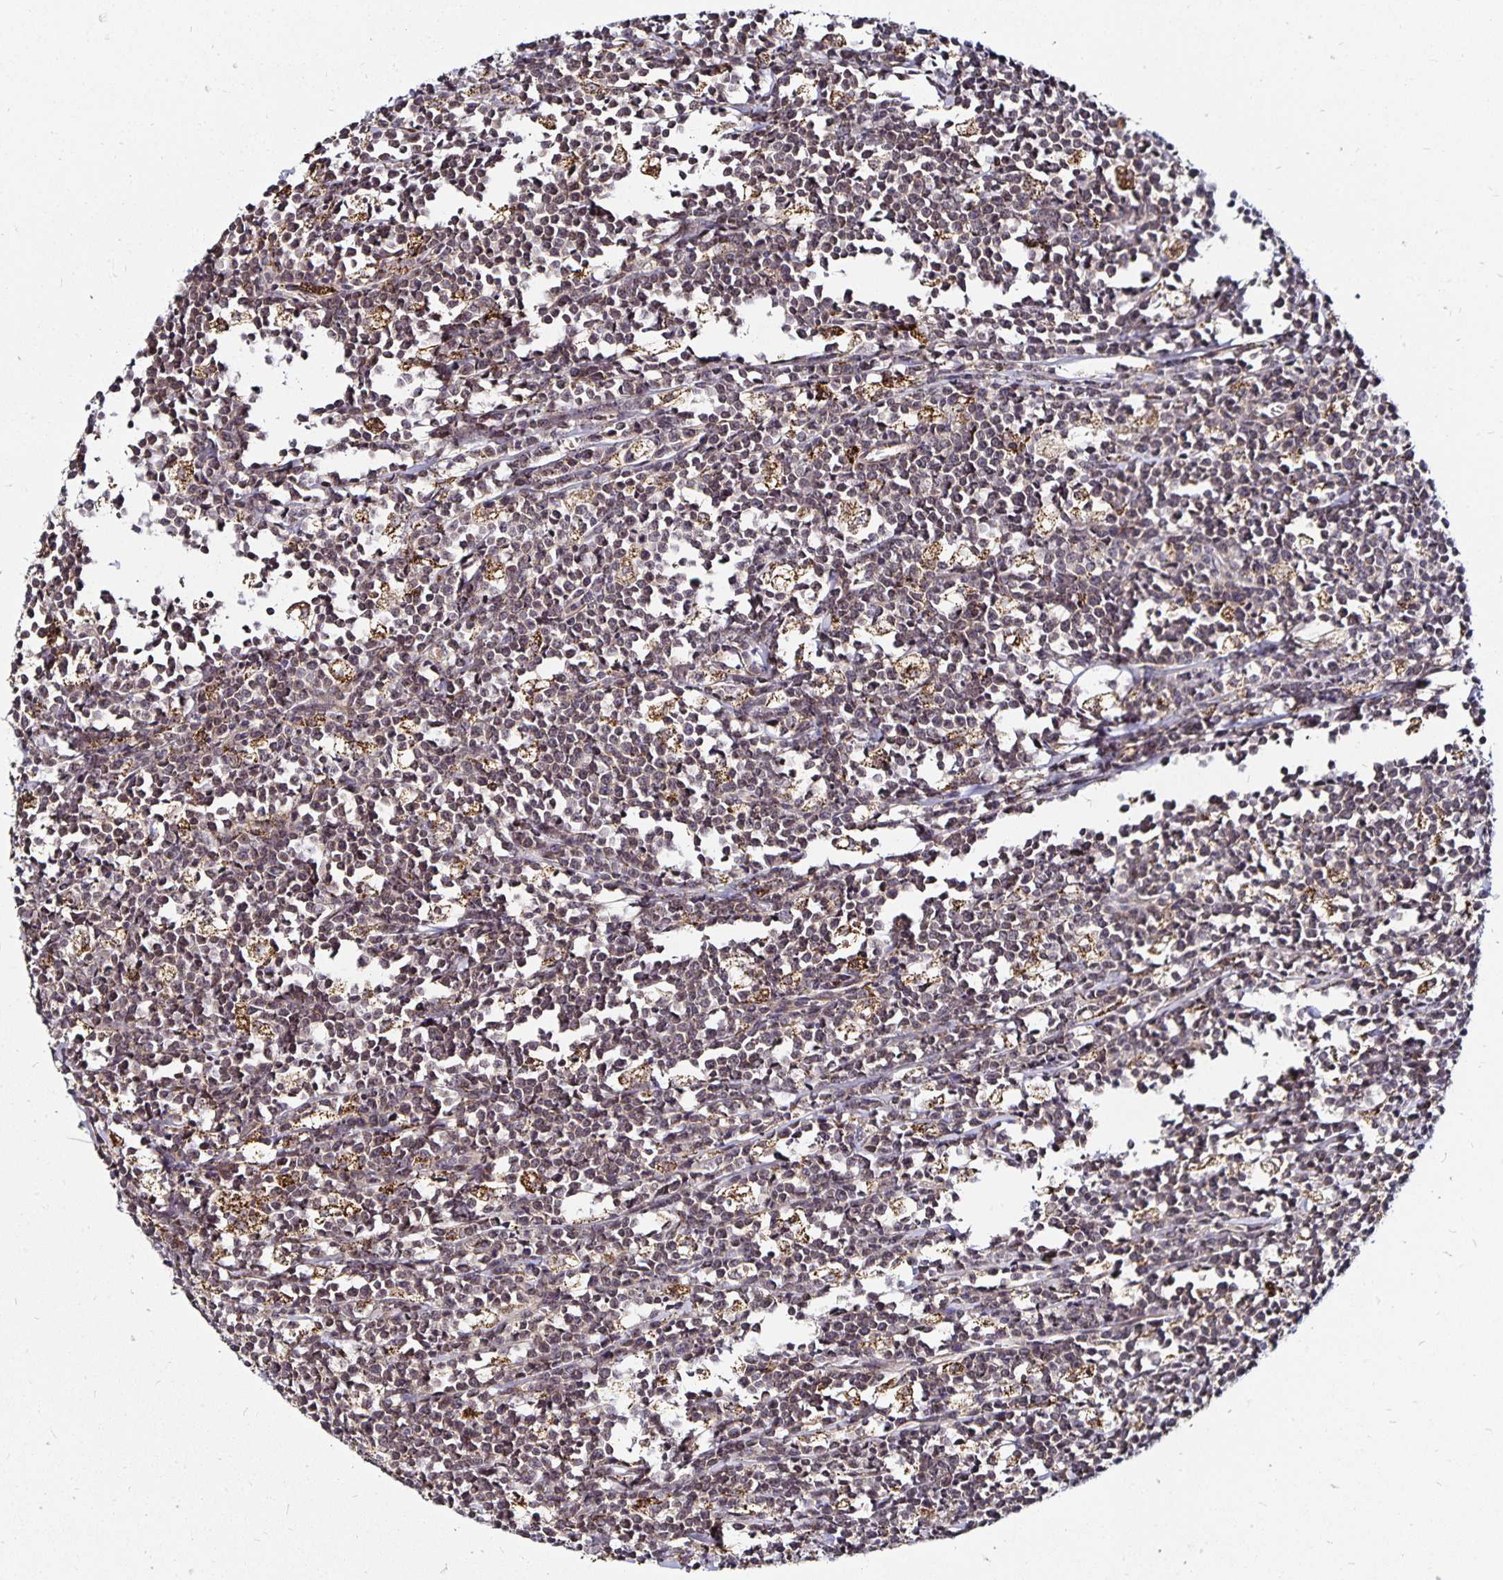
{"staining": {"intensity": "weak", "quantity": "25%-75%", "location": "cytoplasmic/membranous"}, "tissue": "lymphoma", "cell_type": "Tumor cells", "image_type": "cancer", "snomed": [{"axis": "morphology", "description": "Malignant lymphoma, non-Hodgkin's type, High grade"}, {"axis": "topography", "description": "Small intestine"}], "caption": "Protein staining reveals weak cytoplasmic/membranous staining in about 25%-75% of tumor cells in lymphoma. The staining is performed using DAB (3,3'-diaminobenzidine) brown chromogen to label protein expression. The nuclei are counter-stained blue using hematoxylin.", "gene": "CYP27A1", "patient": {"sex": "female", "age": 56}}